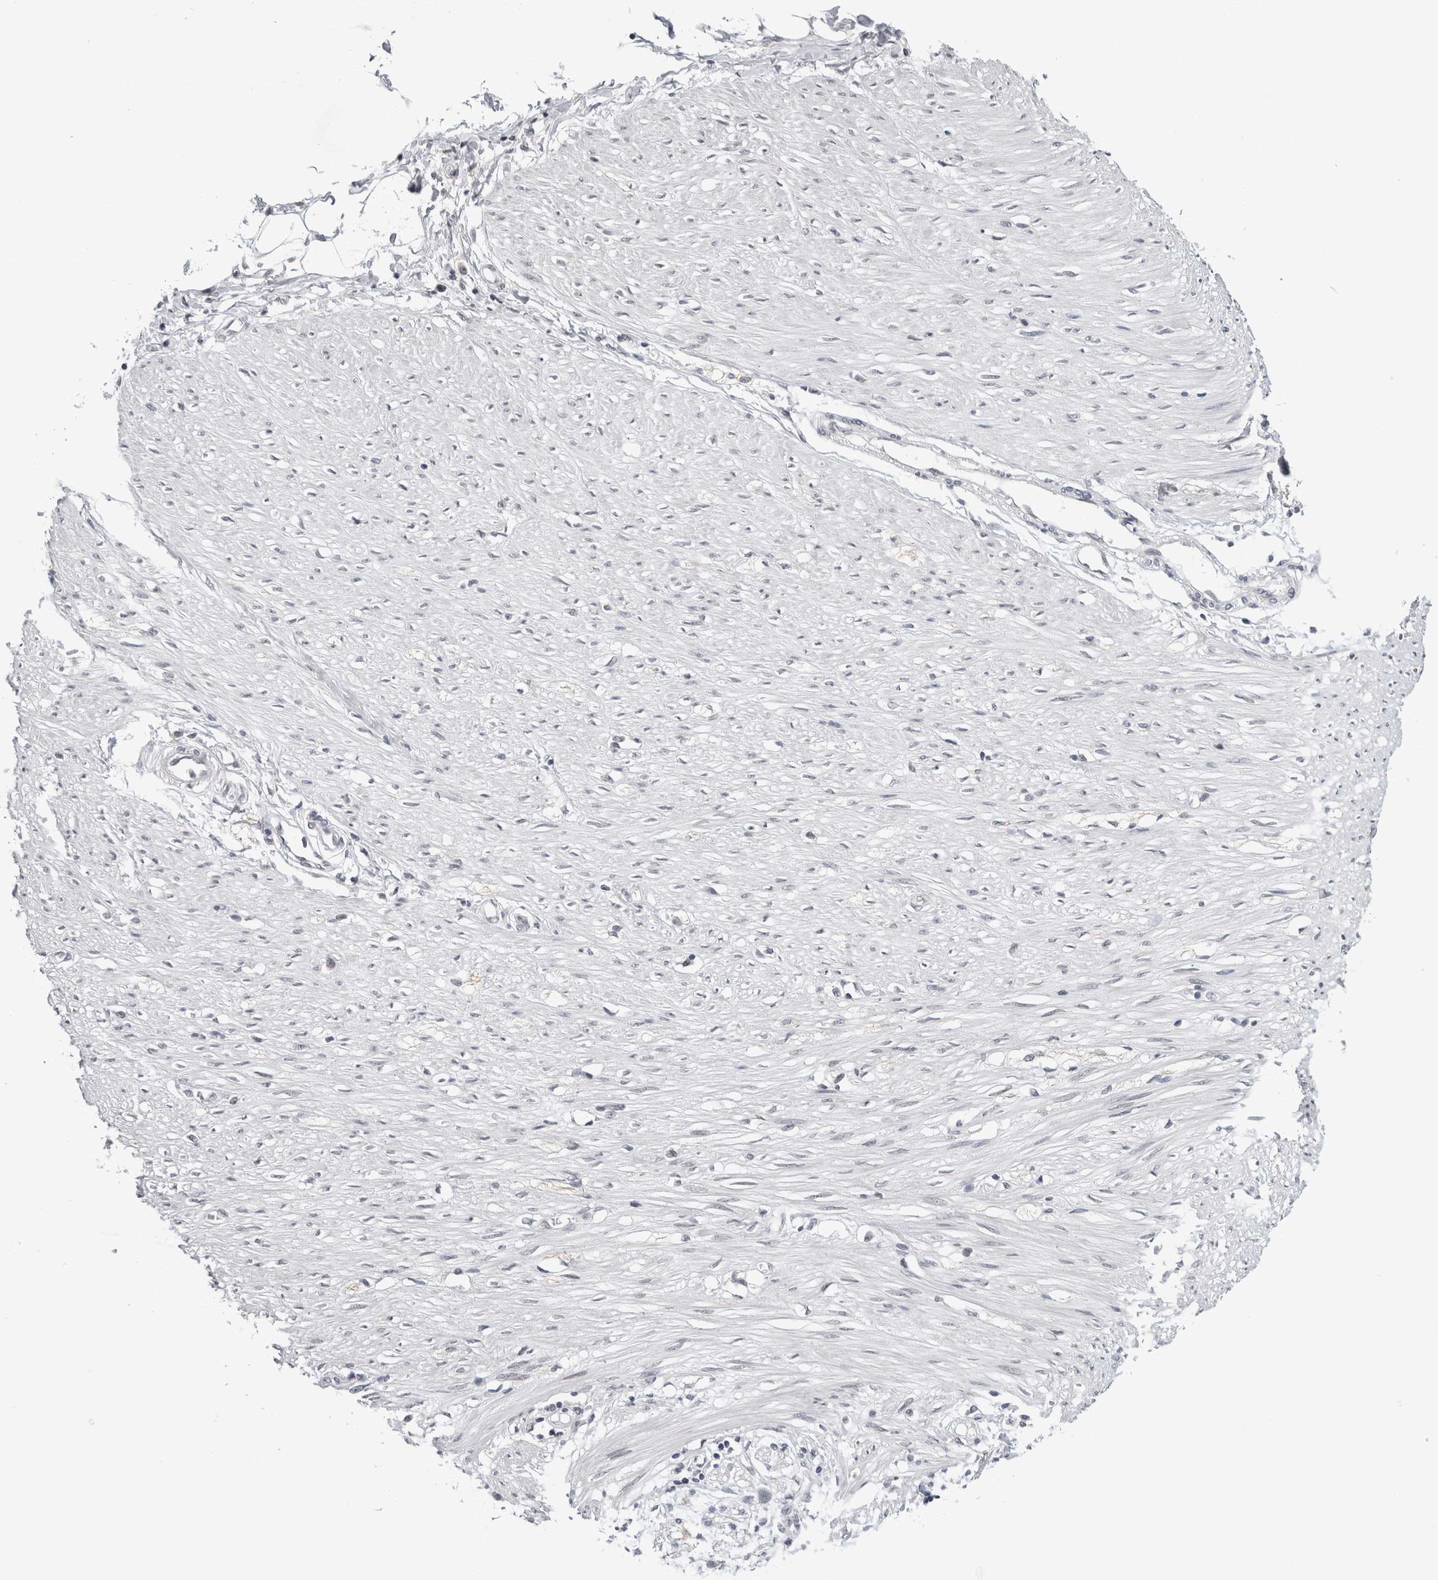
{"staining": {"intensity": "negative", "quantity": "none", "location": "none"}, "tissue": "soft tissue", "cell_type": "Fibroblasts", "image_type": "normal", "snomed": [{"axis": "morphology", "description": "Normal tissue, NOS"}, {"axis": "morphology", "description": "Adenocarcinoma, NOS"}, {"axis": "topography", "description": "Colon"}, {"axis": "topography", "description": "Peripheral nerve tissue"}], "caption": "Soft tissue stained for a protein using immunohistochemistry demonstrates no staining fibroblasts.", "gene": "ZNF770", "patient": {"sex": "male", "age": 14}}